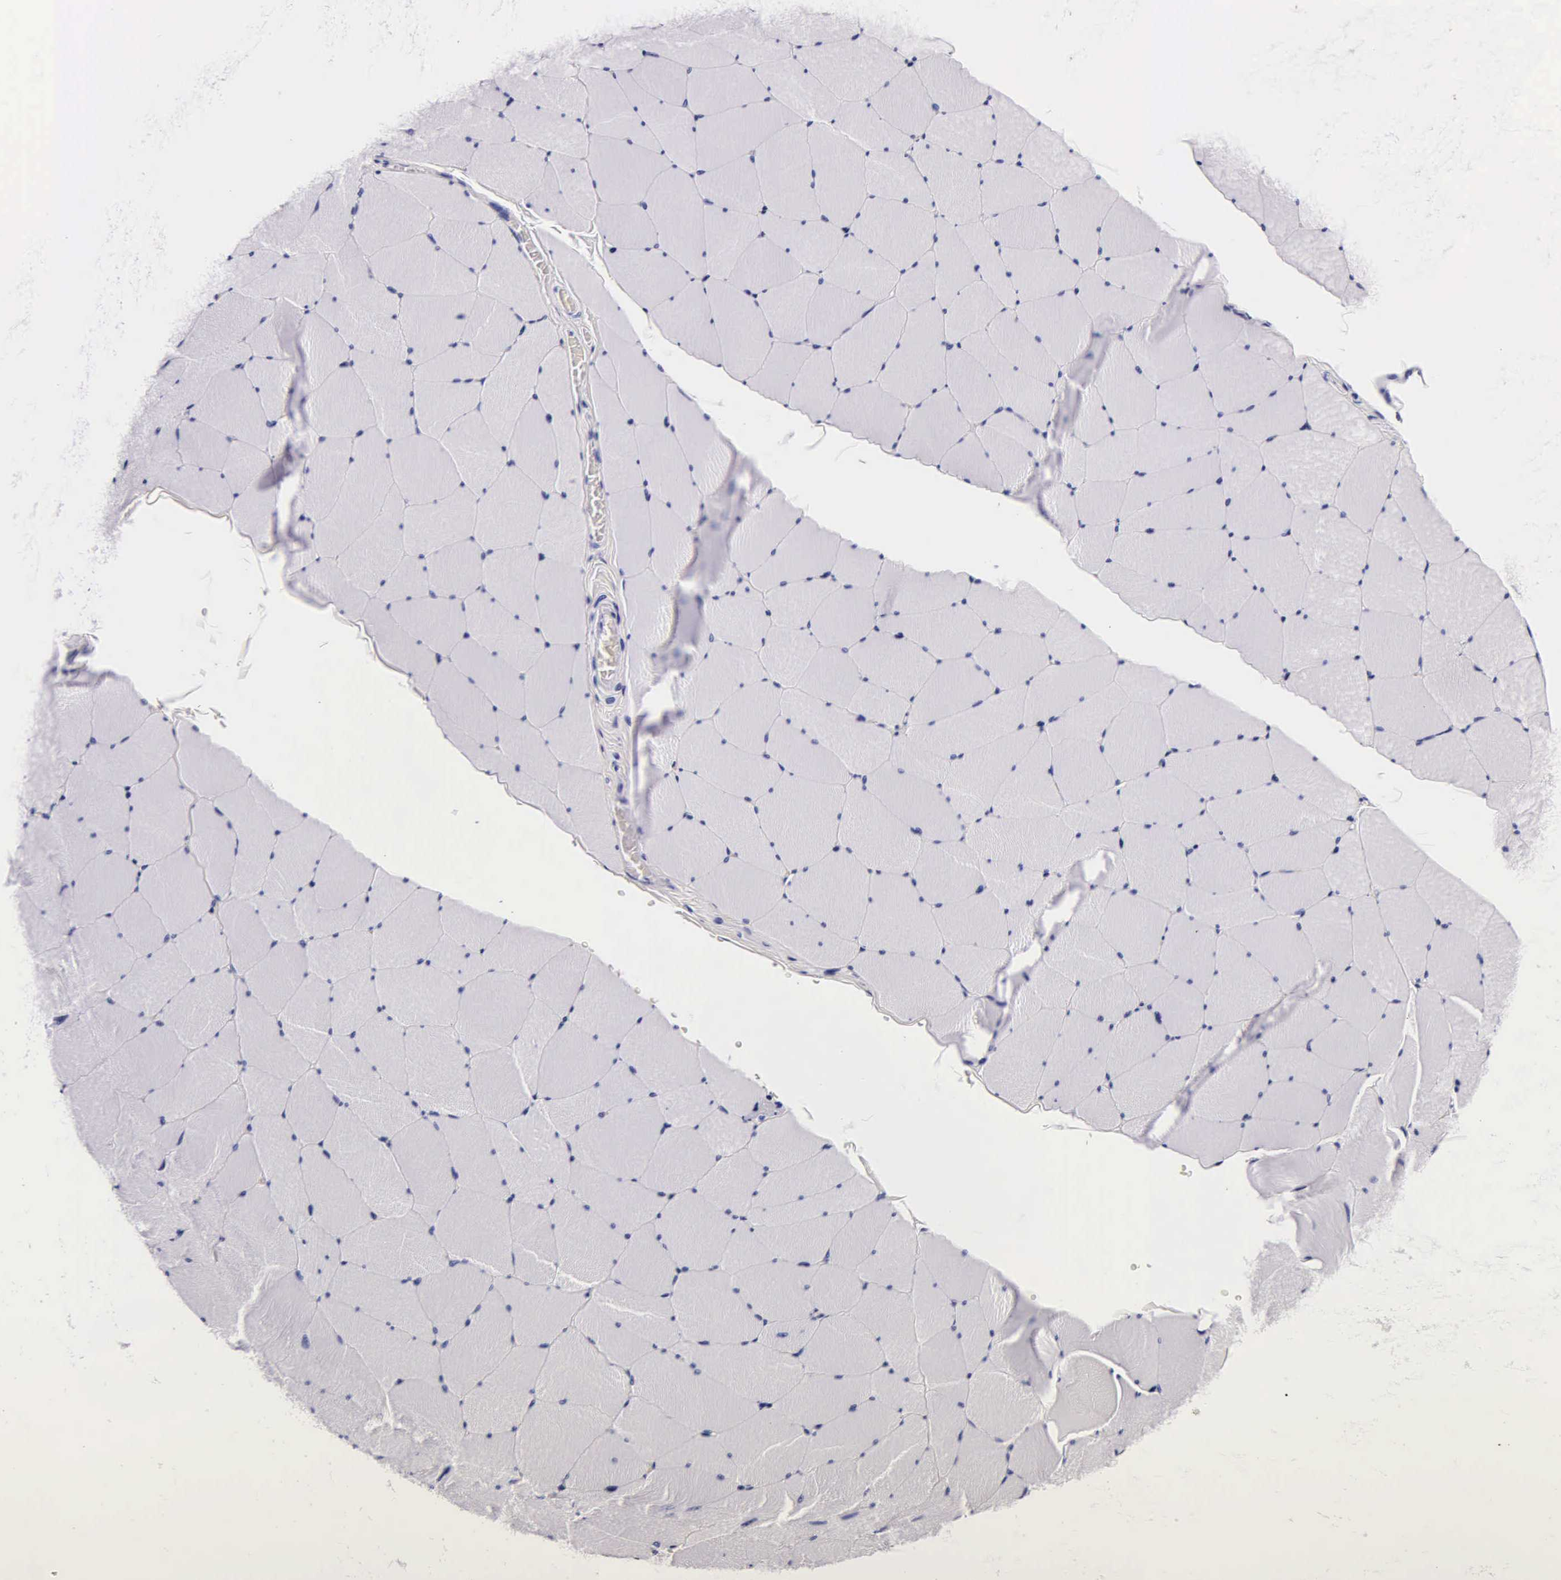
{"staining": {"intensity": "negative", "quantity": "none", "location": "none"}, "tissue": "skeletal muscle", "cell_type": "Myocytes", "image_type": "normal", "snomed": [{"axis": "morphology", "description": "Normal tissue, NOS"}, {"axis": "topography", "description": "Skeletal muscle"}, {"axis": "topography", "description": "Salivary gland"}], "caption": "The image reveals no staining of myocytes in benign skeletal muscle.", "gene": "DGCR2", "patient": {"sex": "male", "age": 62}}